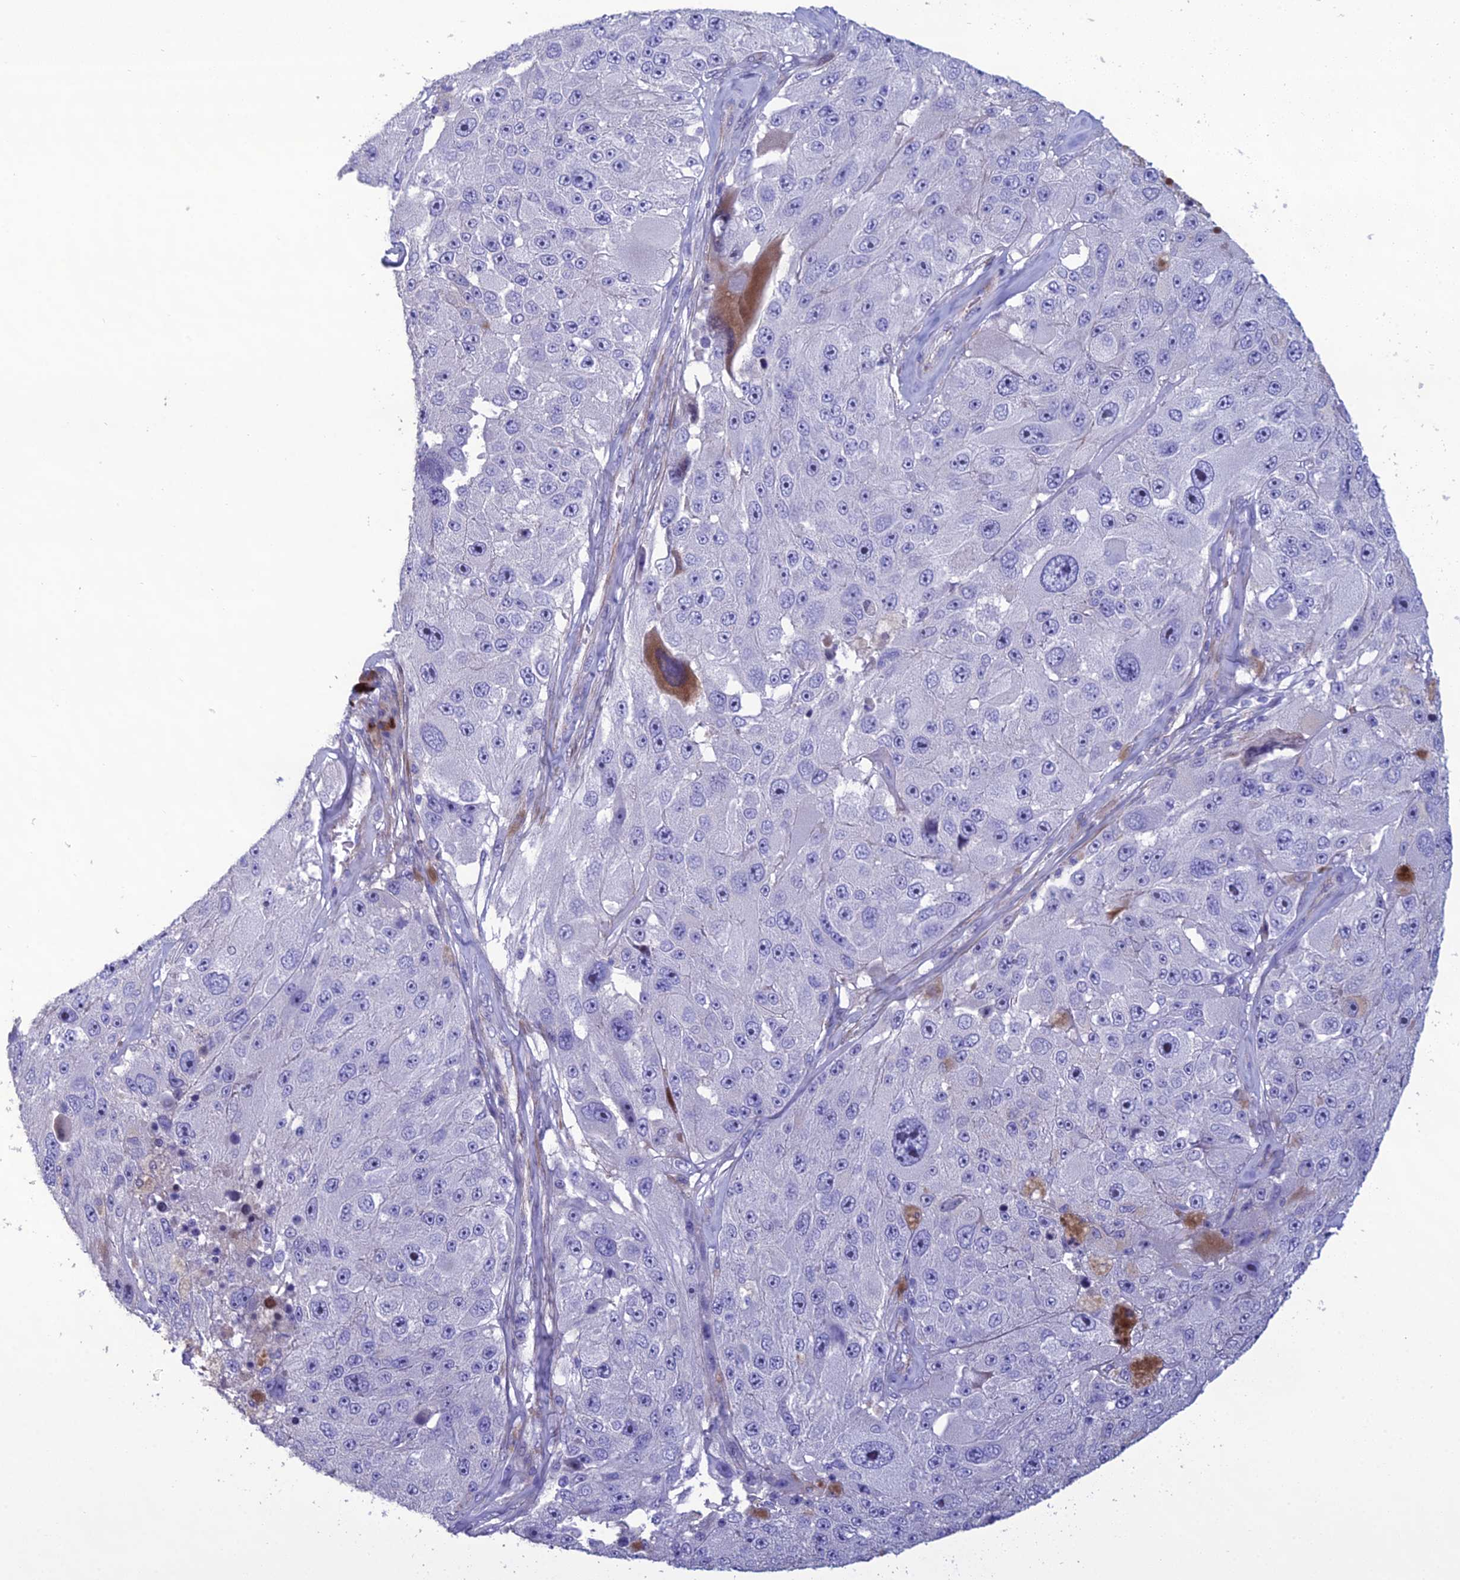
{"staining": {"intensity": "negative", "quantity": "none", "location": "none"}, "tissue": "melanoma", "cell_type": "Tumor cells", "image_type": "cancer", "snomed": [{"axis": "morphology", "description": "Malignant melanoma, Metastatic site"}, {"axis": "topography", "description": "Lymph node"}], "caption": "Malignant melanoma (metastatic site) was stained to show a protein in brown. There is no significant expression in tumor cells.", "gene": "OR56B1", "patient": {"sex": "male", "age": 62}}